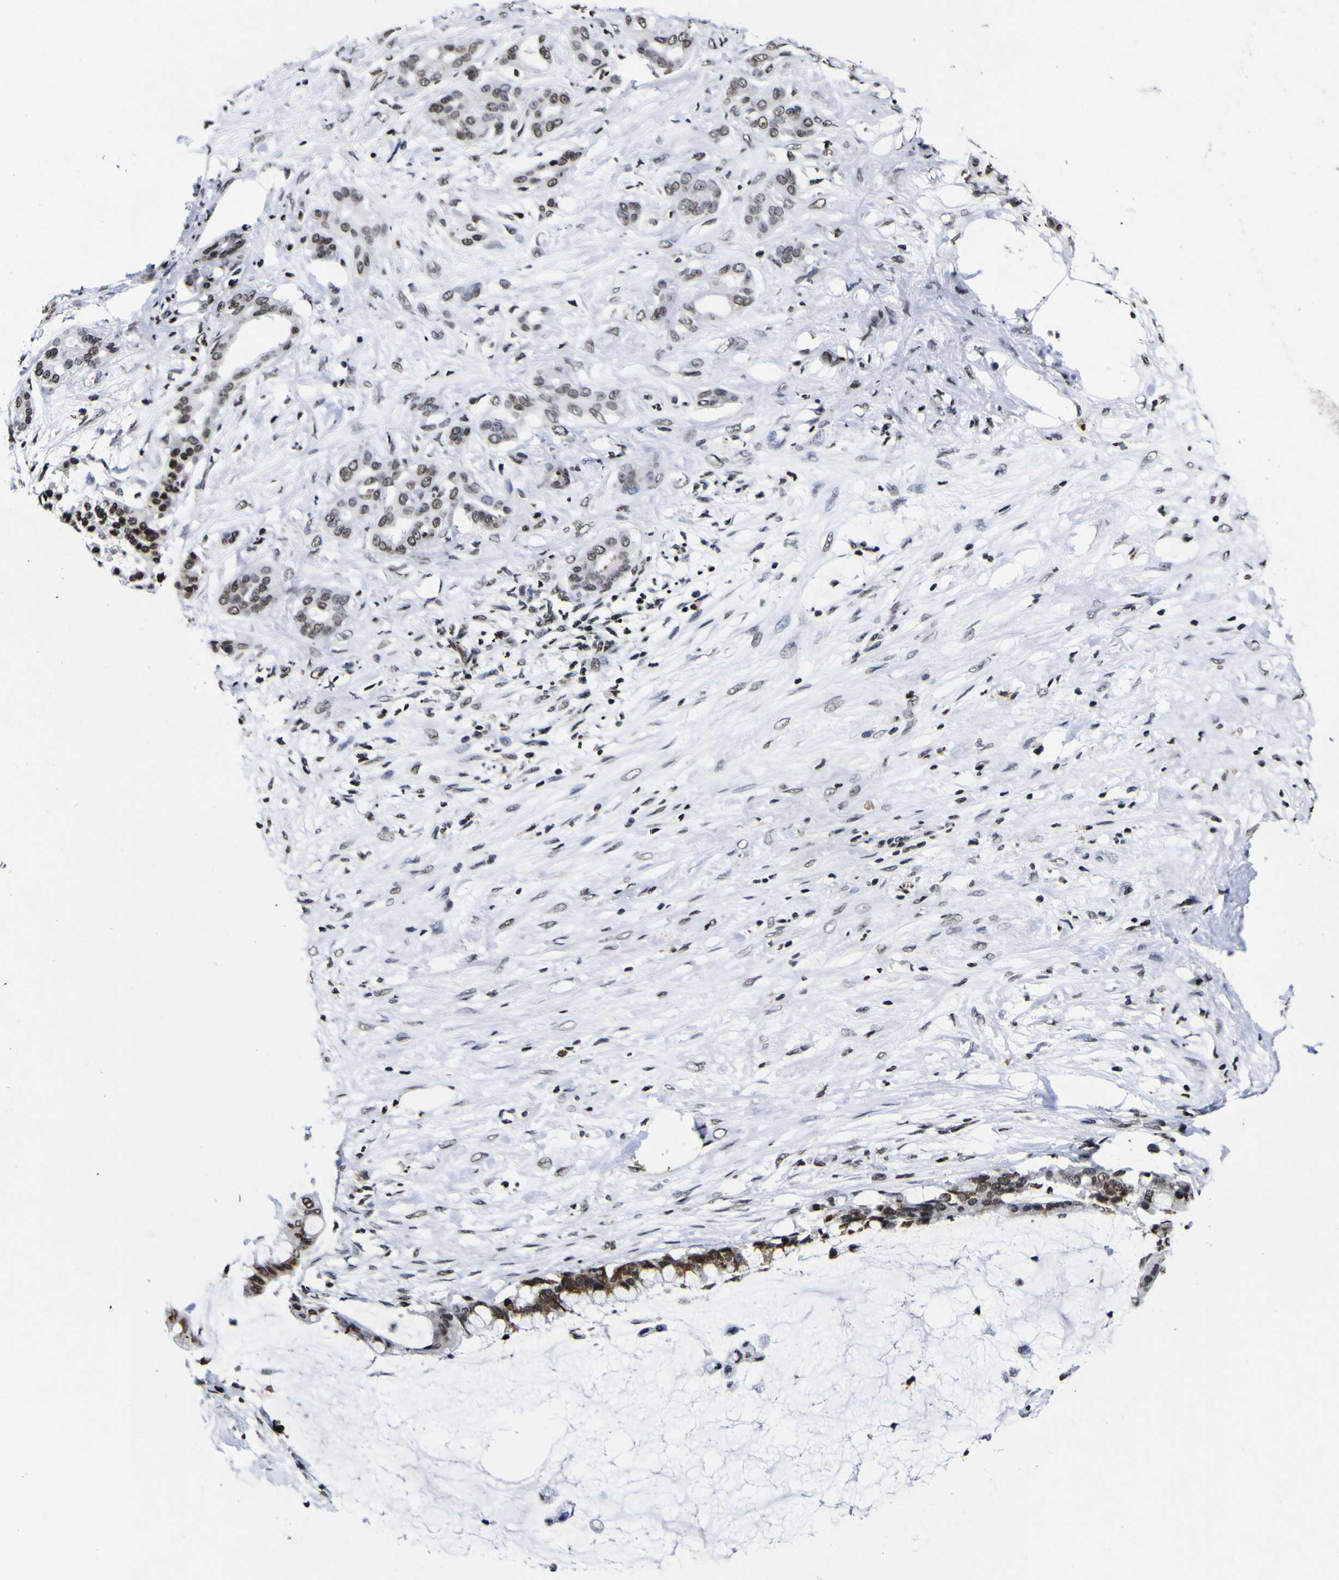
{"staining": {"intensity": "moderate", "quantity": "25%-75%", "location": "nuclear"}, "tissue": "pancreatic cancer", "cell_type": "Tumor cells", "image_type": "cancer", "snomed": [{"axis": "morphology", "description": "Adenocarcinoma, NOS"}, {"axis": "topography", "description": "Pancreas"}], "caption": "Moderate nuclear positivity for a protein is present in about 25%-75% of tumor cells of adenocarcinoma (pancreatic) using IHC.", "gene": "PIAS1", "patient": {"sex": "male", "age": 41}}